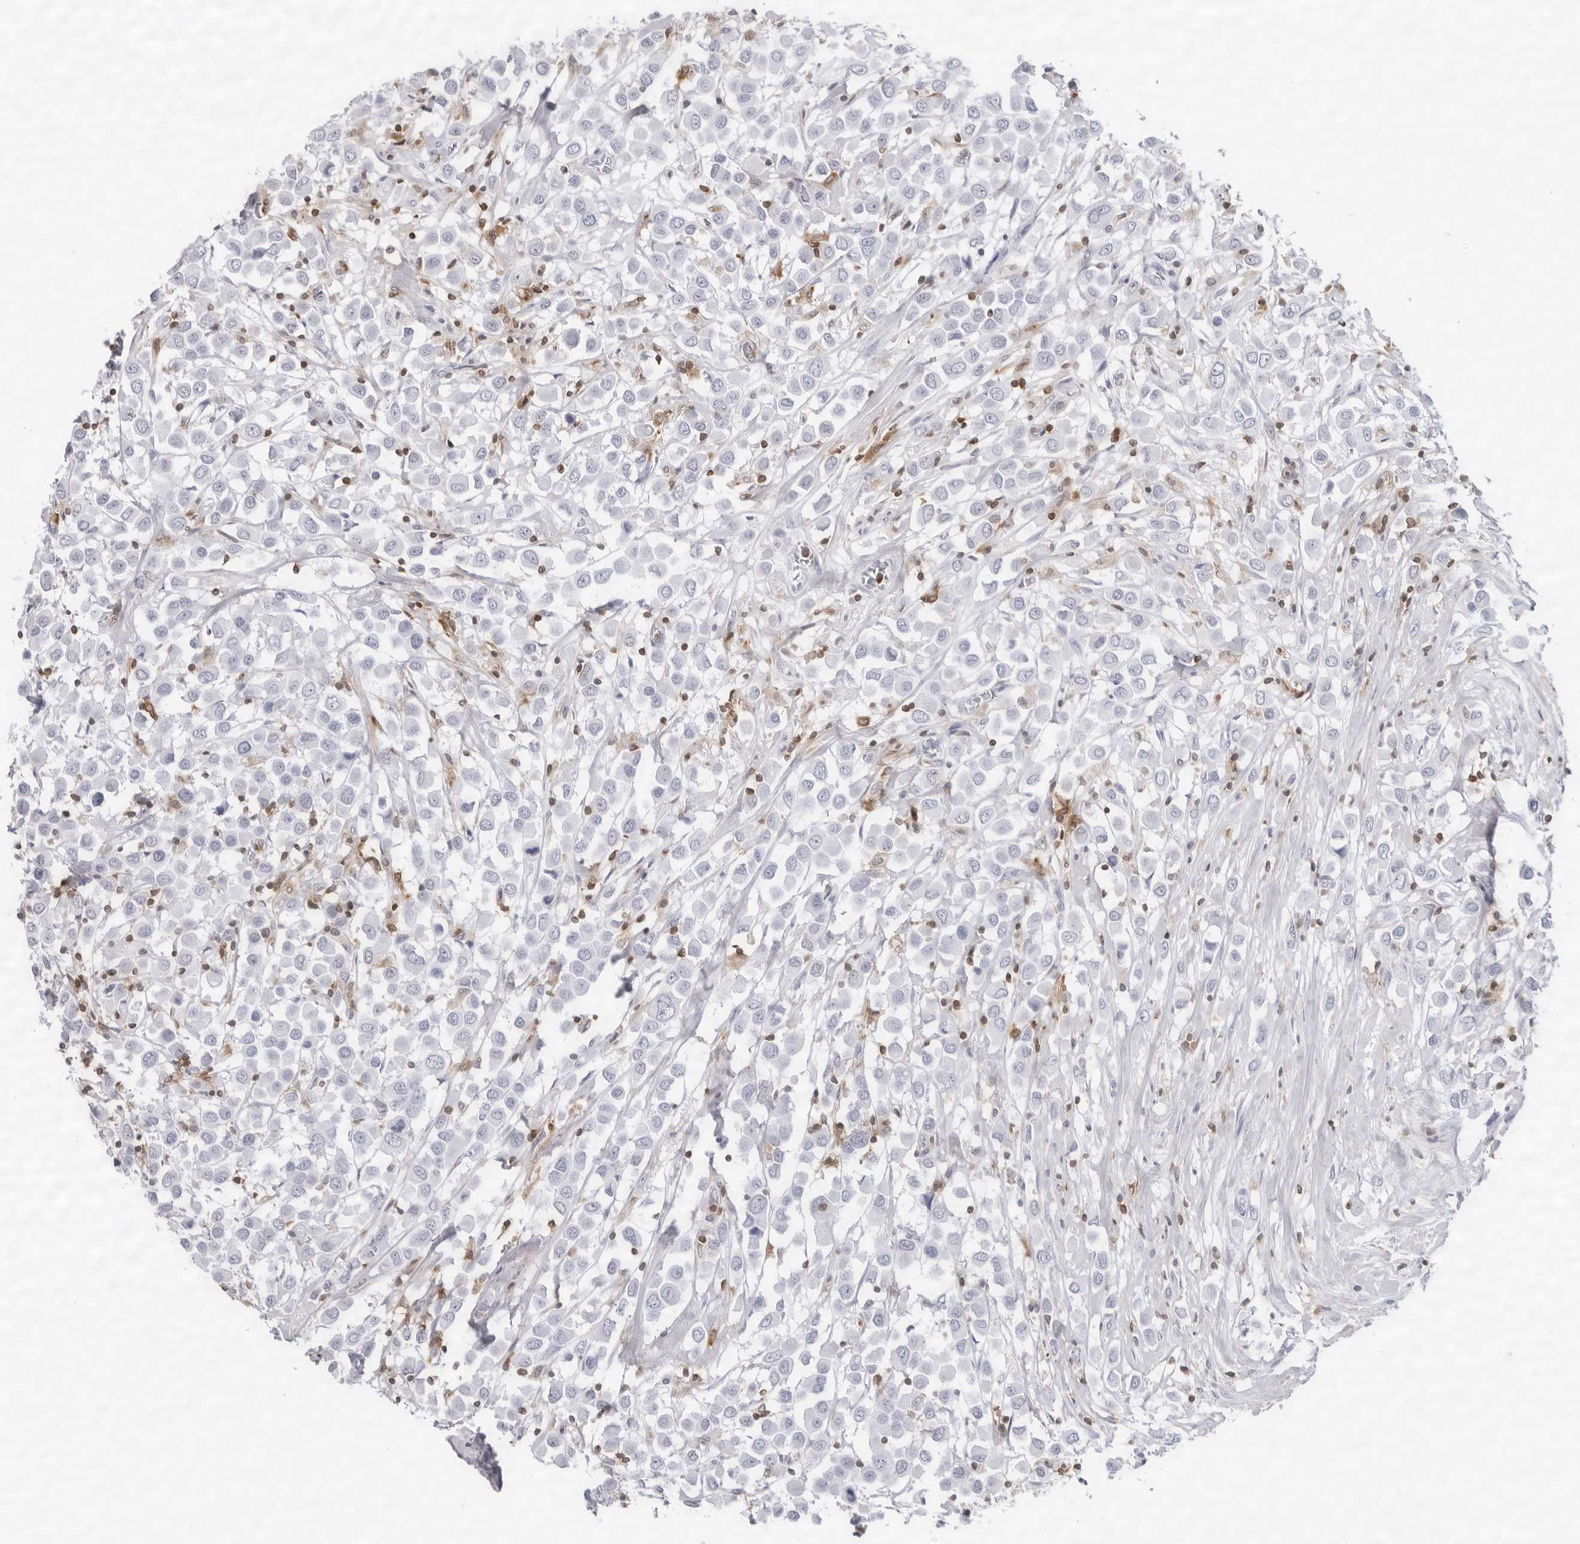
{"staining": {"intensity": "negative", "quantity": "none", "location": "none"}, "tissue": "breast cancer", "cell_type": "Tumor cells", "image_type": "cancer", "snomed": [{"axis": "morphology", "description": "Duct carcinoma"}, {"axis": "topography", "description": "Breast"}], "caption": "Immunohistochemical staining of breast cancer shows no significant expression in tumor cells.", "gene": "FMNL1", "patient": {"sex": "female", "age": 61}}